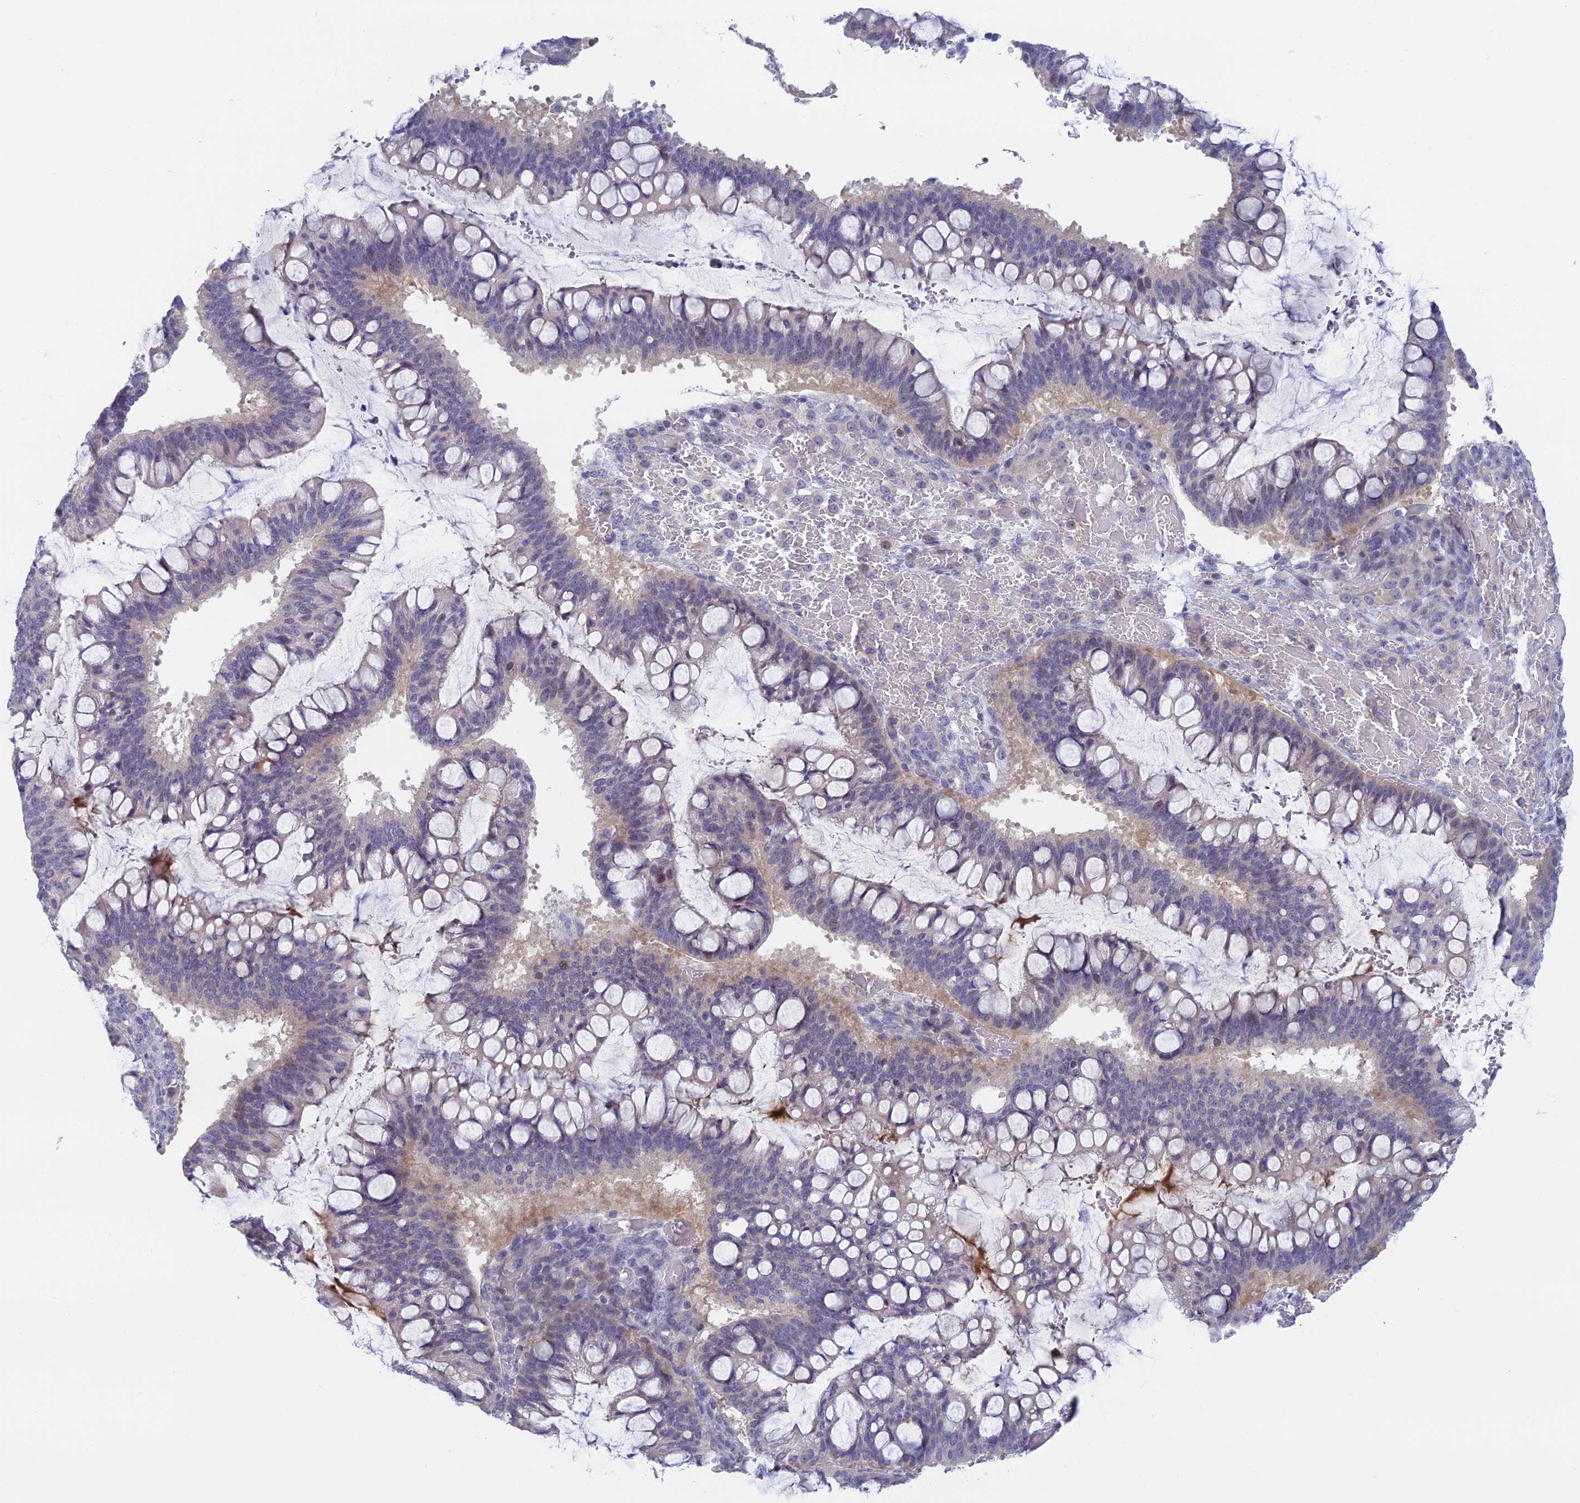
{"staining": {"intensity": "weak", "quantity": "<25%", "location": "cytoplasmic/membranous"}, "tissue": "ovarian cancer", "cell_type": "Tumor cells", "image_type": "cancer", "snomed": [{"axis": "morphology", "description": "Cystadenocarcinoma, mucinous, NOS"}, {"axis": "topography", "description": "Ovary"}], "caption": "IHC micrograph of neoplastic tissue: mucinous cystadenocarcinoma (ovarian) stained with DAB (3,3'-diaminobenzidine) shows no significant protein expression in tumor cells. Nuclei are stained in blue.", "gene": "PPP1R26", "patient": {"sex": "female", "age": 73}}